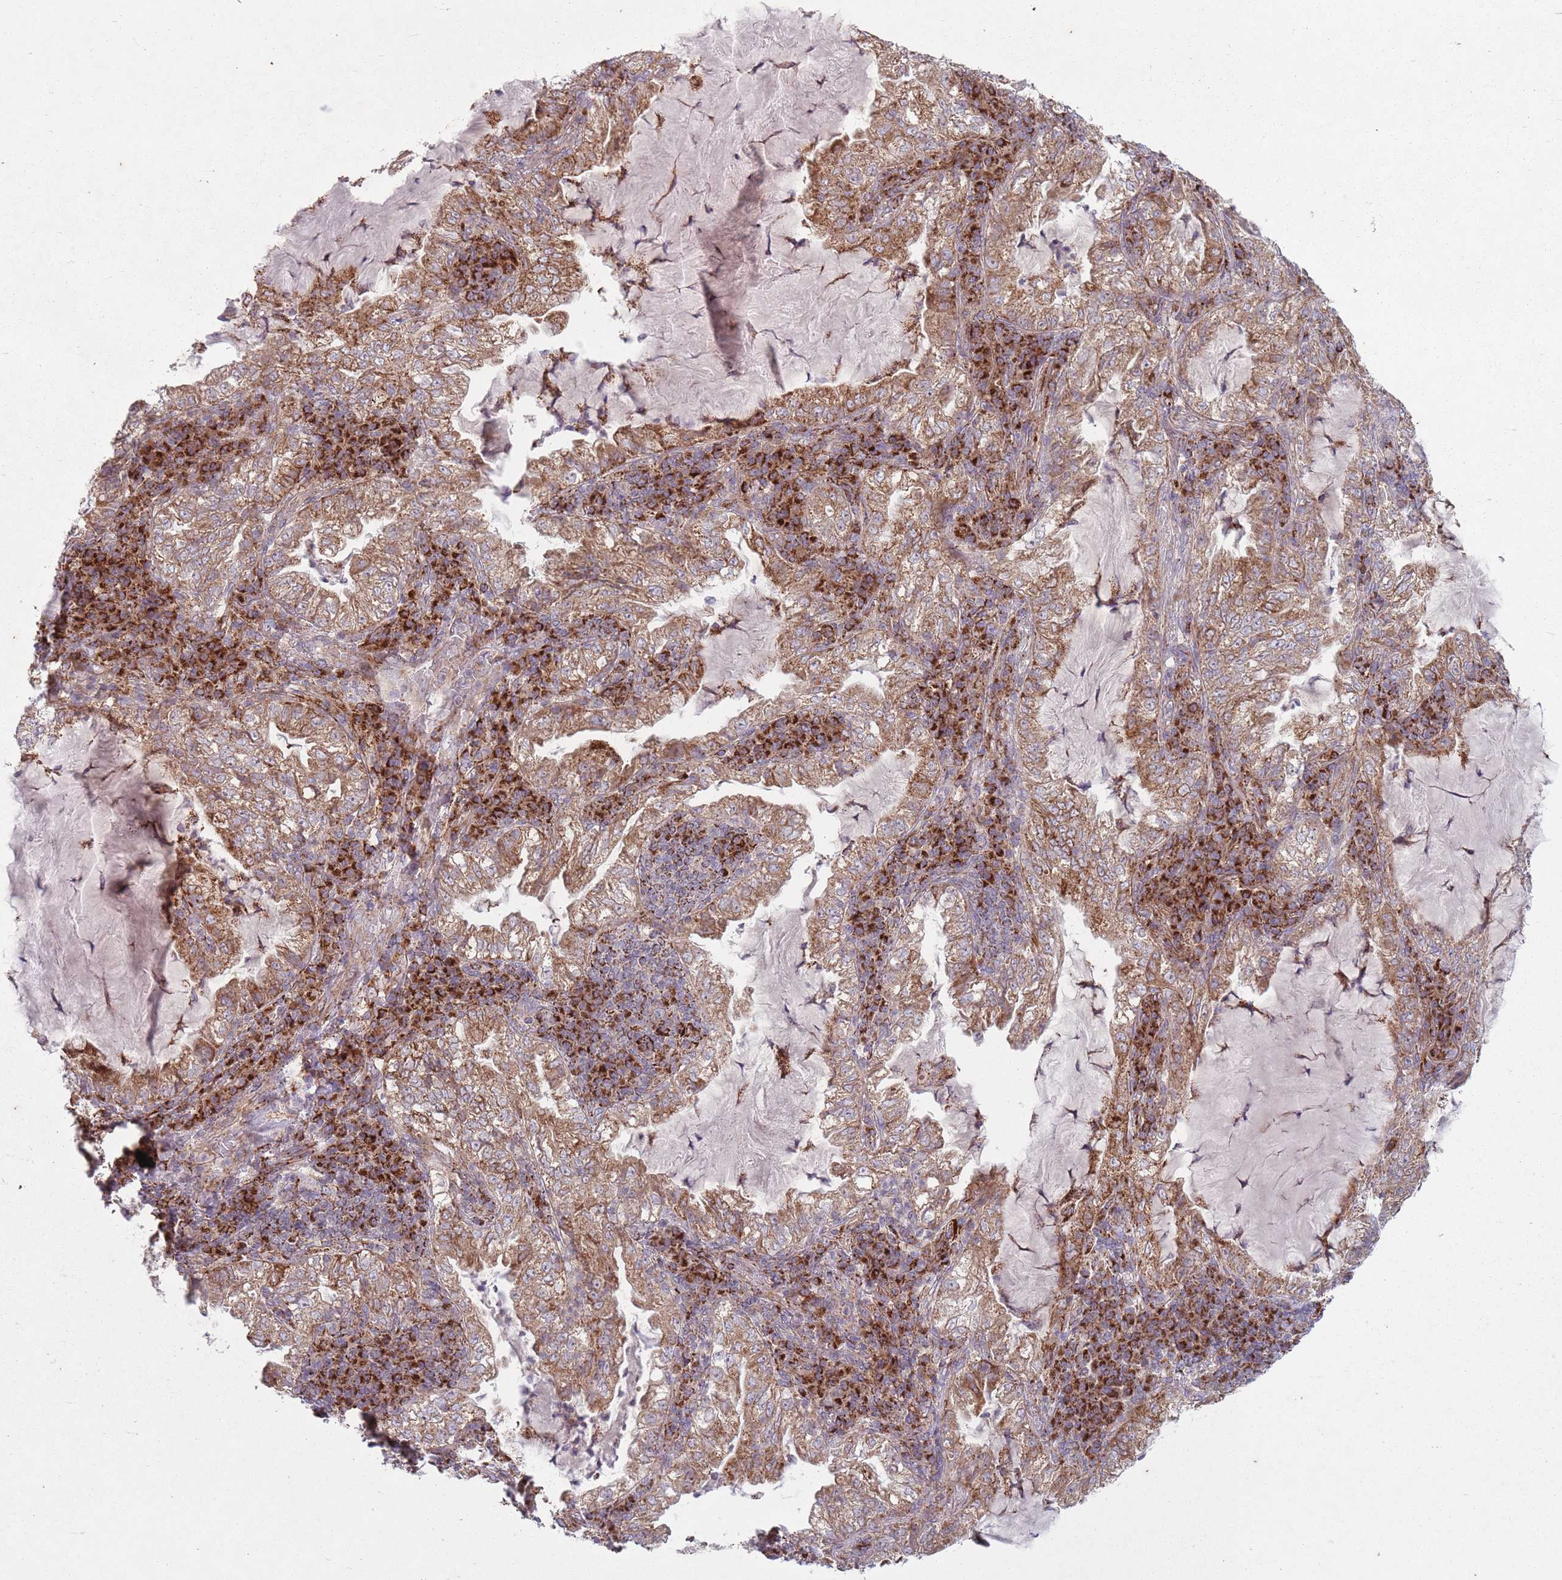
{"staining": {"intensity": "moderate", "quantity": ">75%", "location": "cytoplasmic/membranous"}, "tissue": "lung cancer", "cell_type": "Tumor cells", "image_type": "cancer", "snomed": [{"axis": "morphology", "description": "Adenocarcinoma, NOS"}, {"axis": "topography", "description": "Lung"}], "caption": "High-magnification brightfield microscopy of adenocarcinoma (lung) stained with DAB (brown) and counterstained with hematoxylin (blue). tumor cells exhibit moderate cytoplasmic/membranous staining is appreciated in about>75% of cells.", "gene": "OR10Q1", "patient": {"sex": "female", "age": 73}}